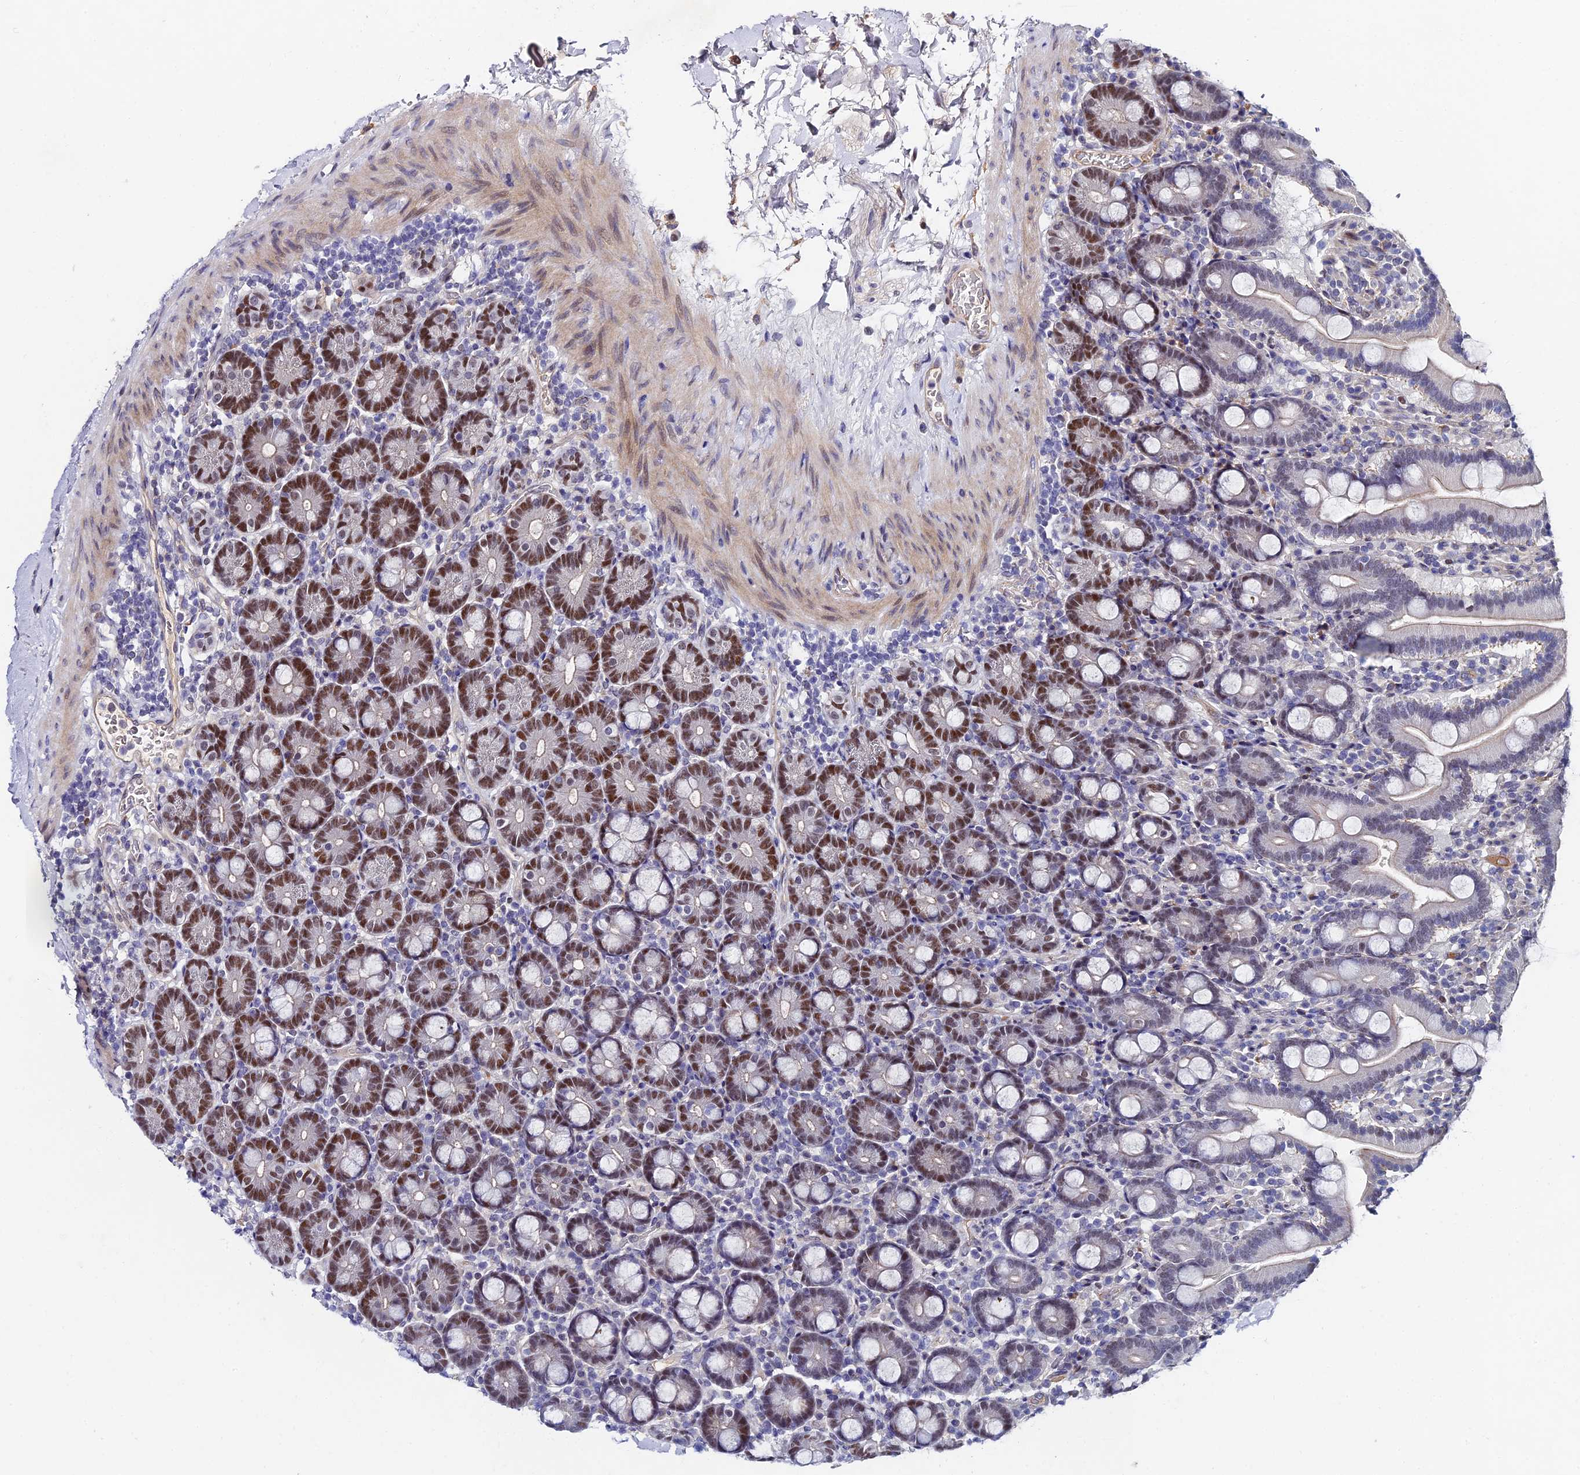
{"staining": {"intensity": "moderate", "quantity": "25%-75%", "location": "nuclear"}, "tissue": "duodenum", "cell_type": "Glandular cells", "image_type": "normal", "snomed": [{"axis": "morphology", "description": "Normal tissue, NOS"}, {"axis": "topography", "description": "Duodenum"}], "caption": "Approximately 25%-75% of glandular cells in unremarkable duodenum reveal moderate nuclear protein positivity as visualized by brown immunohistochemical staining.", "gene": "TRIM24", "patient": {"sex": "male", "age": 55}}